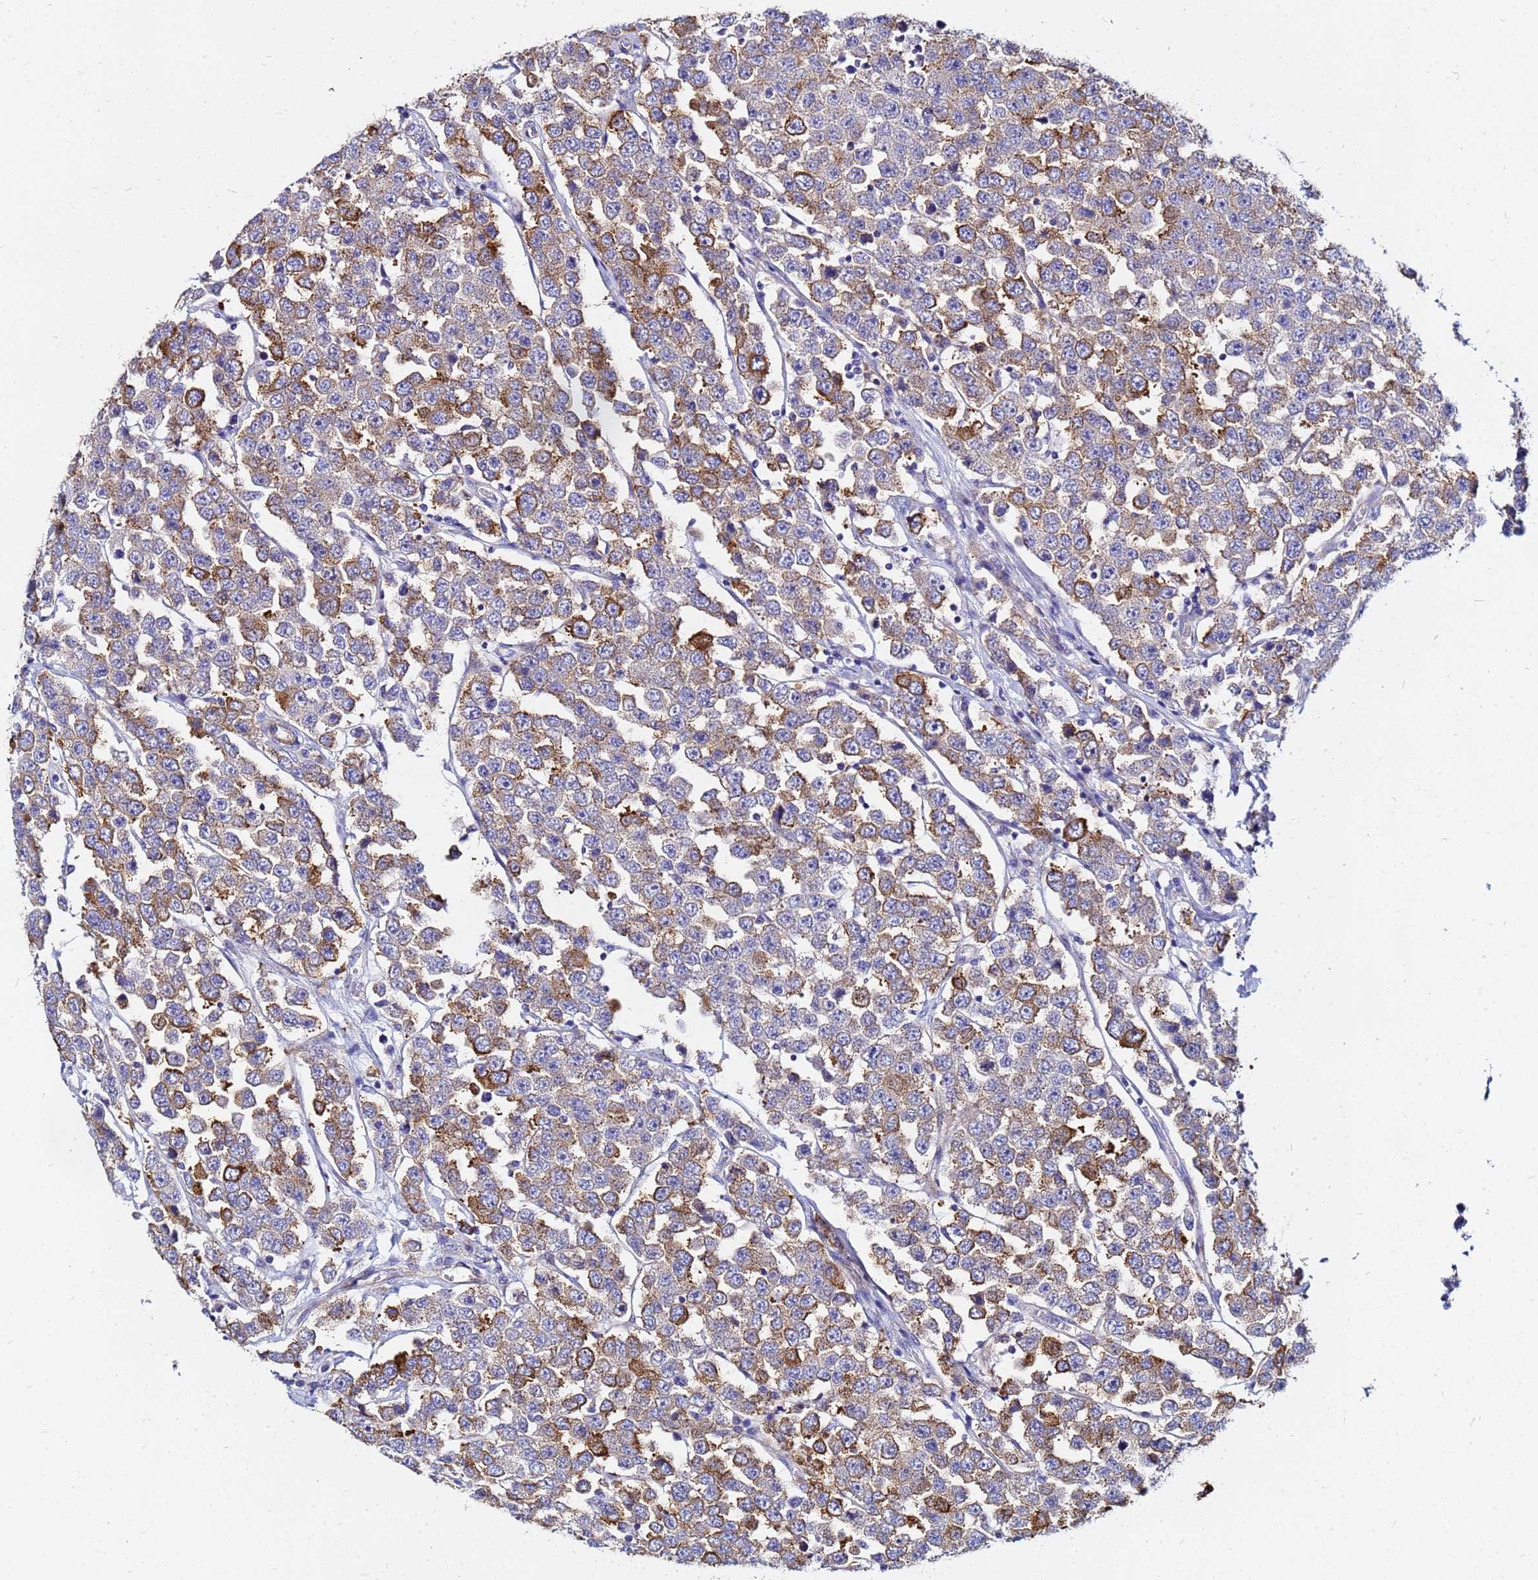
{"staining": {"intensity": "strong", "quantity": "25%-75%", "location": "cytoplasmic/membranous"}, "tissue": "testis cancer", "cell_type": "Tumor cells", "image_type": "cancer", "snomed": [{"axis": "morphology", "description": "Seminoma, NOS"}, {"axis": "topography", "description": "Testis"}], "caption": "Tumor cells display strong cytoplasmic/membranous positivity in approximately 25%-75% of cells in testis cancer (seminoma).", "gene": "TUBA8", "patient": {"sex": "male", "age": 28}}